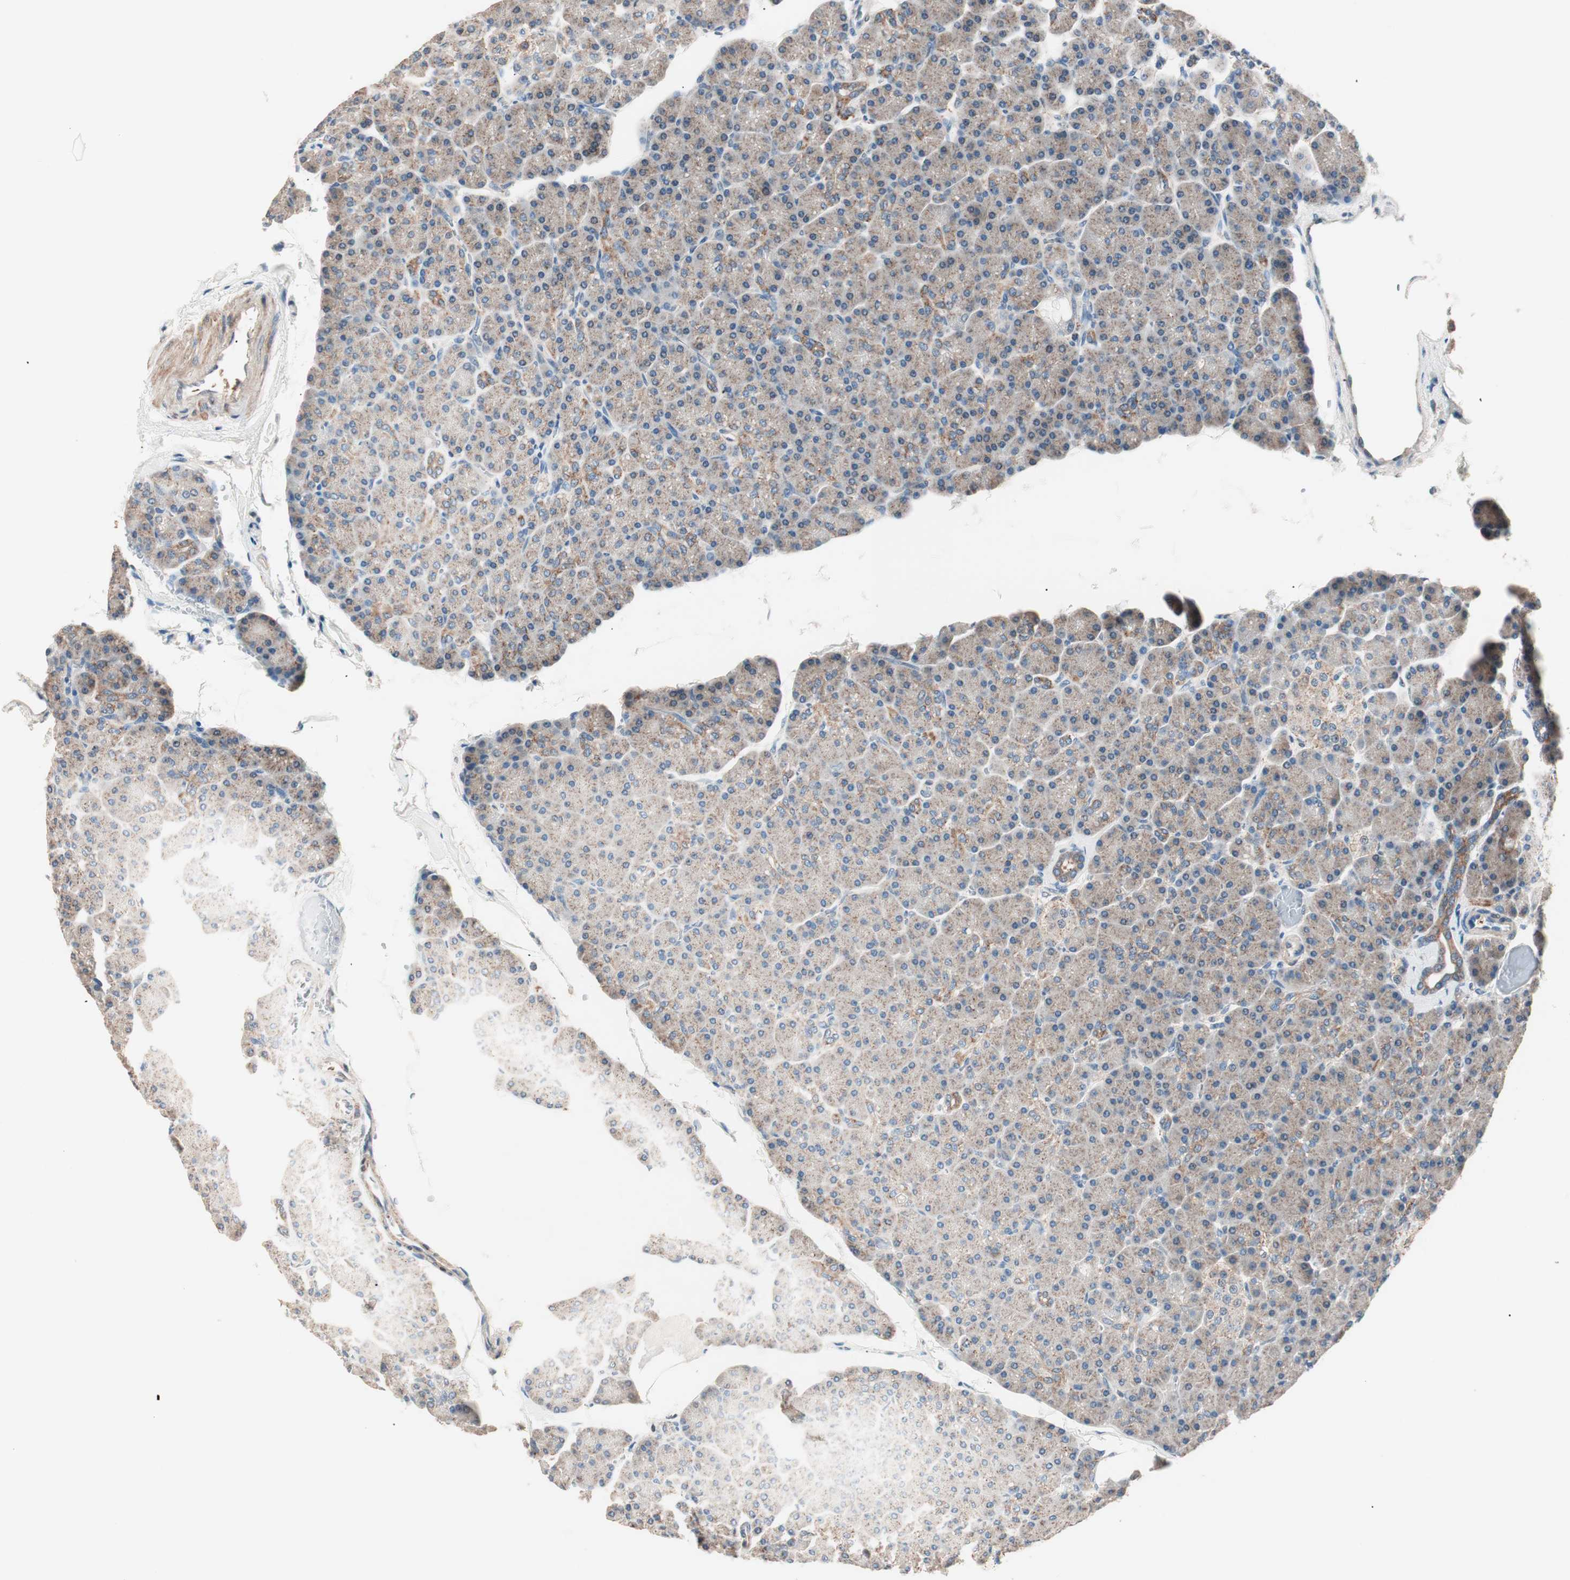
{"staining": {"intensity": "moderate", "quantity": ">75%", "location": "cytoplasmic/membranous"}, "tissue": "pancreas", "cell_type": "Exocrine glandular cells", "image_type": "normal", "snomed": [{"axis": "morphology", "description": "Normal tissue, NOS"}, {"axis": "topography", "description": "Pancreas"}], "caption": "Protein staining of benign pancreas exhibits moderate cytoplasmic/membranous expression in approximately >75% of exocrine glandular cells. (DAB = brown stain, brightfield microscopy at high magnification).", "gene": "RAD54B", "patient": {"sex": "female", "age": 43}}